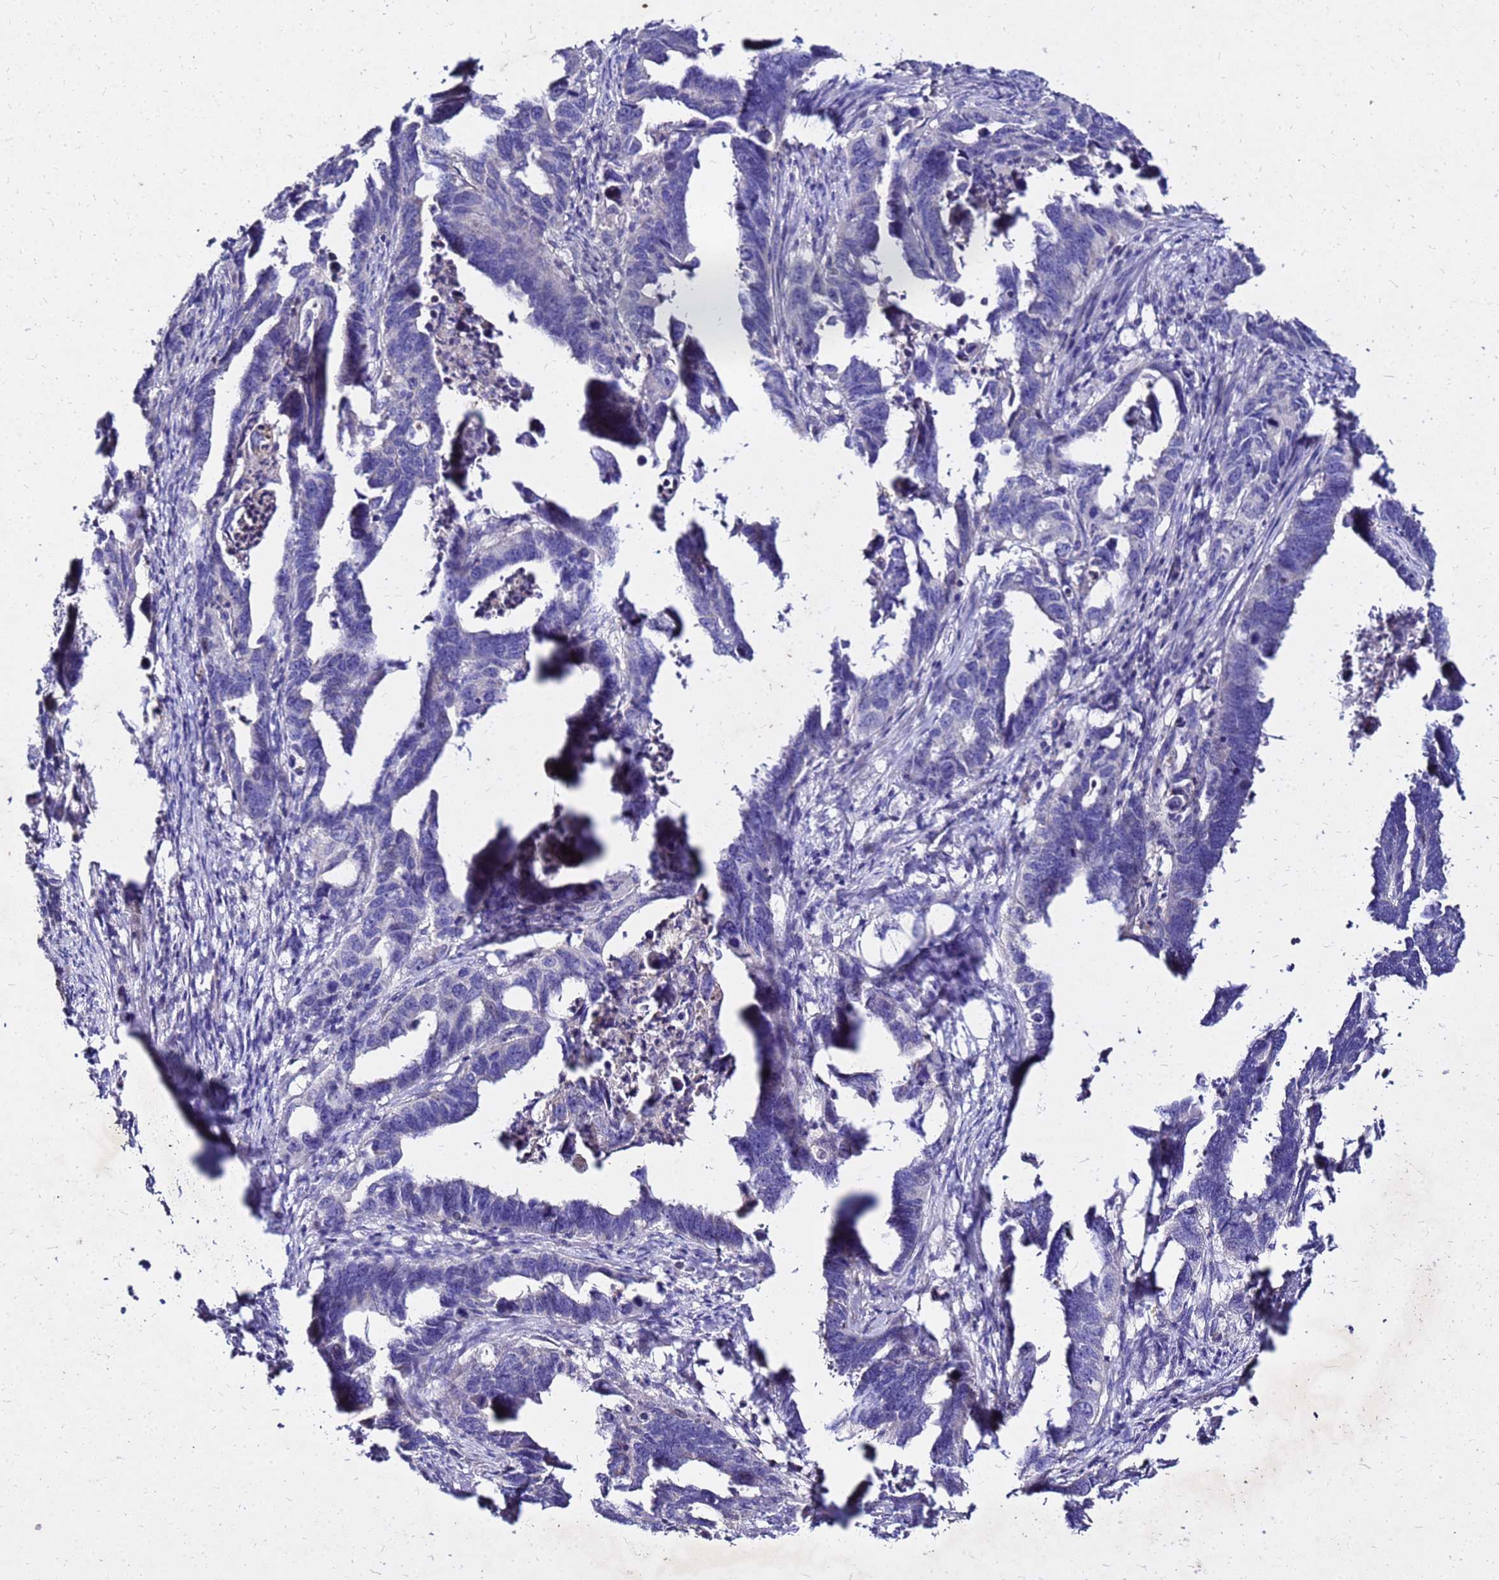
{"staining": {"intensity": "negative", "quantity": "none", "location": "none"}, "tissue": "endometrial cancer", "cell_type": "Tumor cells", "image_type": "cancer", "snomed": [{"axis": "morphology", "description": "Adenocarcinoma, NOS"}, {"axis": "topography", "description": "Endometrium"}], "caption": "Histopathology image shows no protein positivity in tumor cells of endometrial cancer (adenocarcinoma) tissue. The staining is performed using DAB brown chromogen with nuclei counter-stained in using hematoxylin.", "gene": "COX14", "patient": {"sex": "female", "age": 65}}